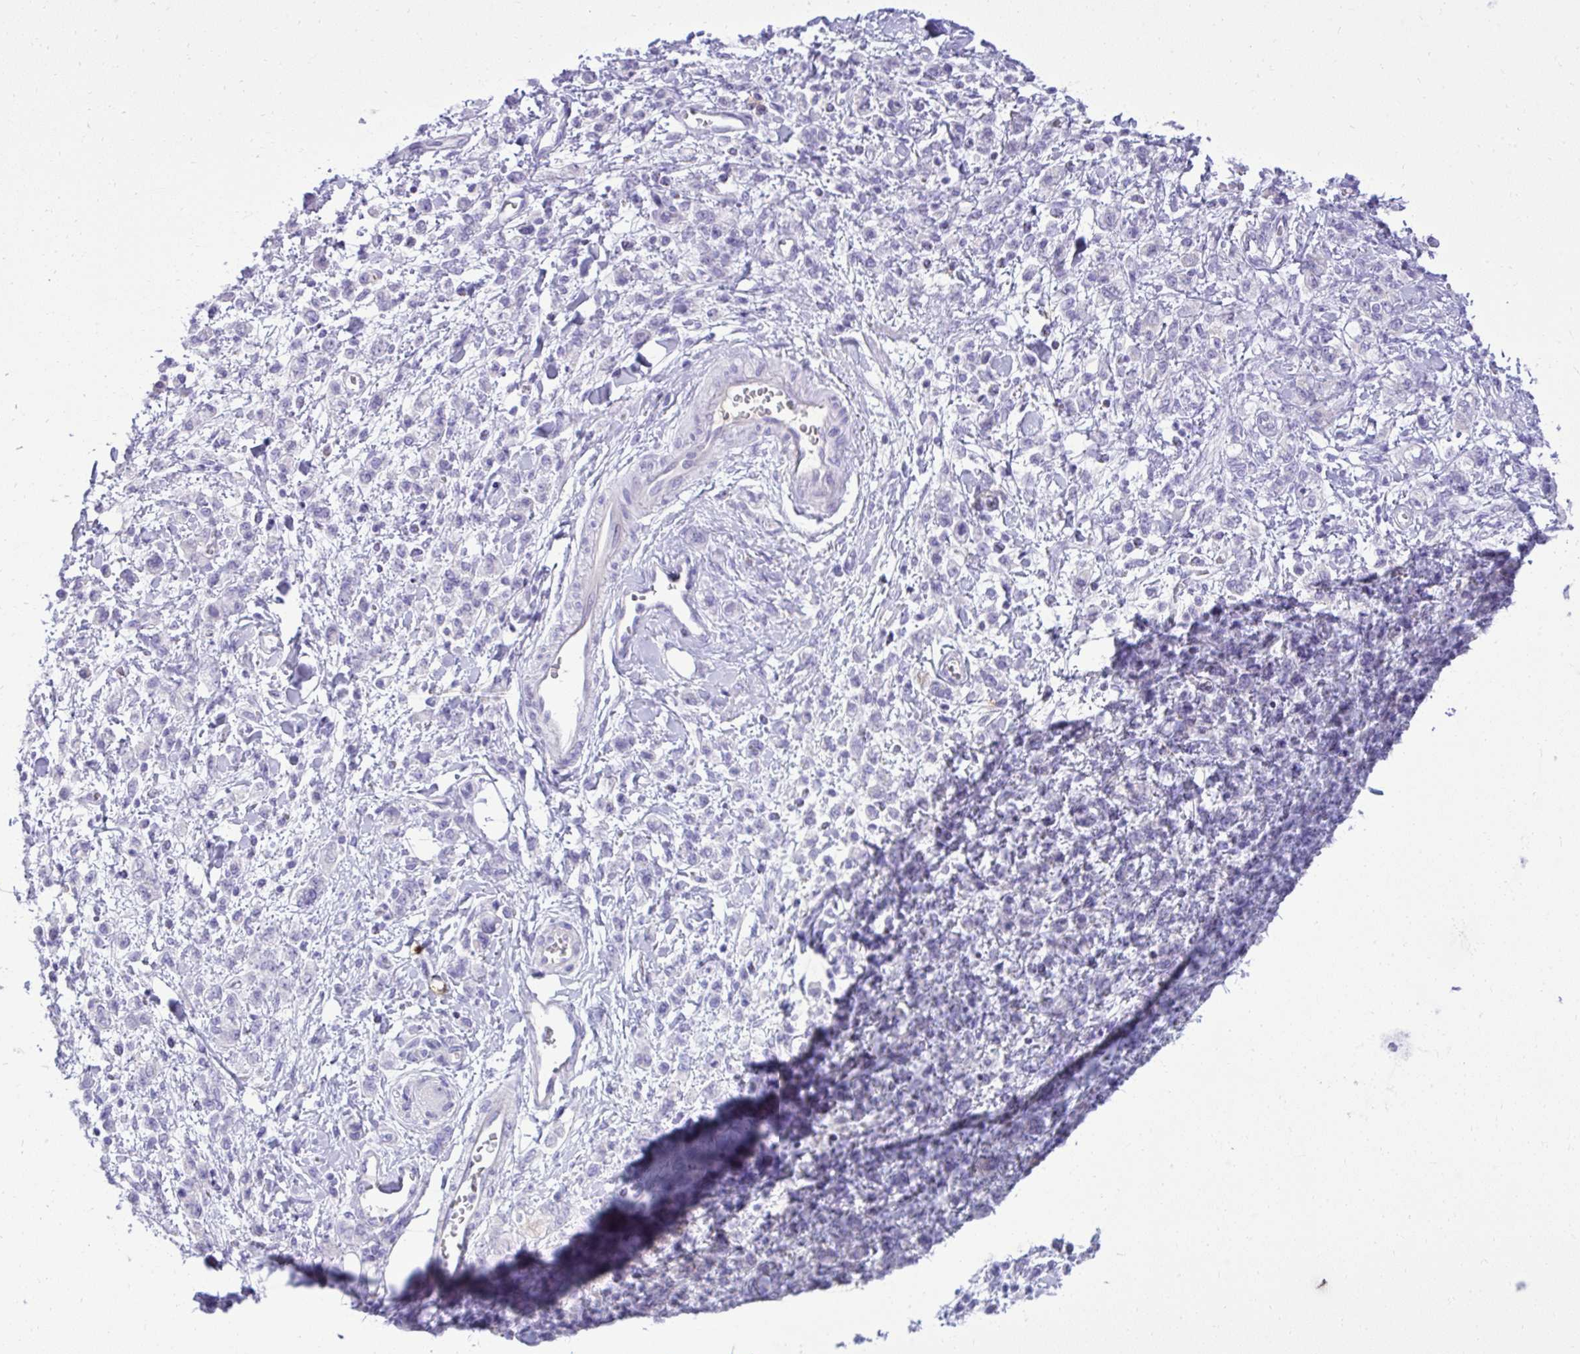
{"staining": {"intensity": "negative", "quantity": "none", "location": "none"}, "tissue": "stomach cancer", "cell_type": "Tumor cells", "image_type": "cancer", "snomed": [{"axis": "morphology", "description": "Adenocarcinoma, NOS"}, {"axis": "topography", "description": "Stomach"}], "caption": "Human stomach cancer stained for a protein using IHC reveals no positivity in tumor cells.", "gene": "PITPNM3", "patient": {"sex": "male", "age": 77}}